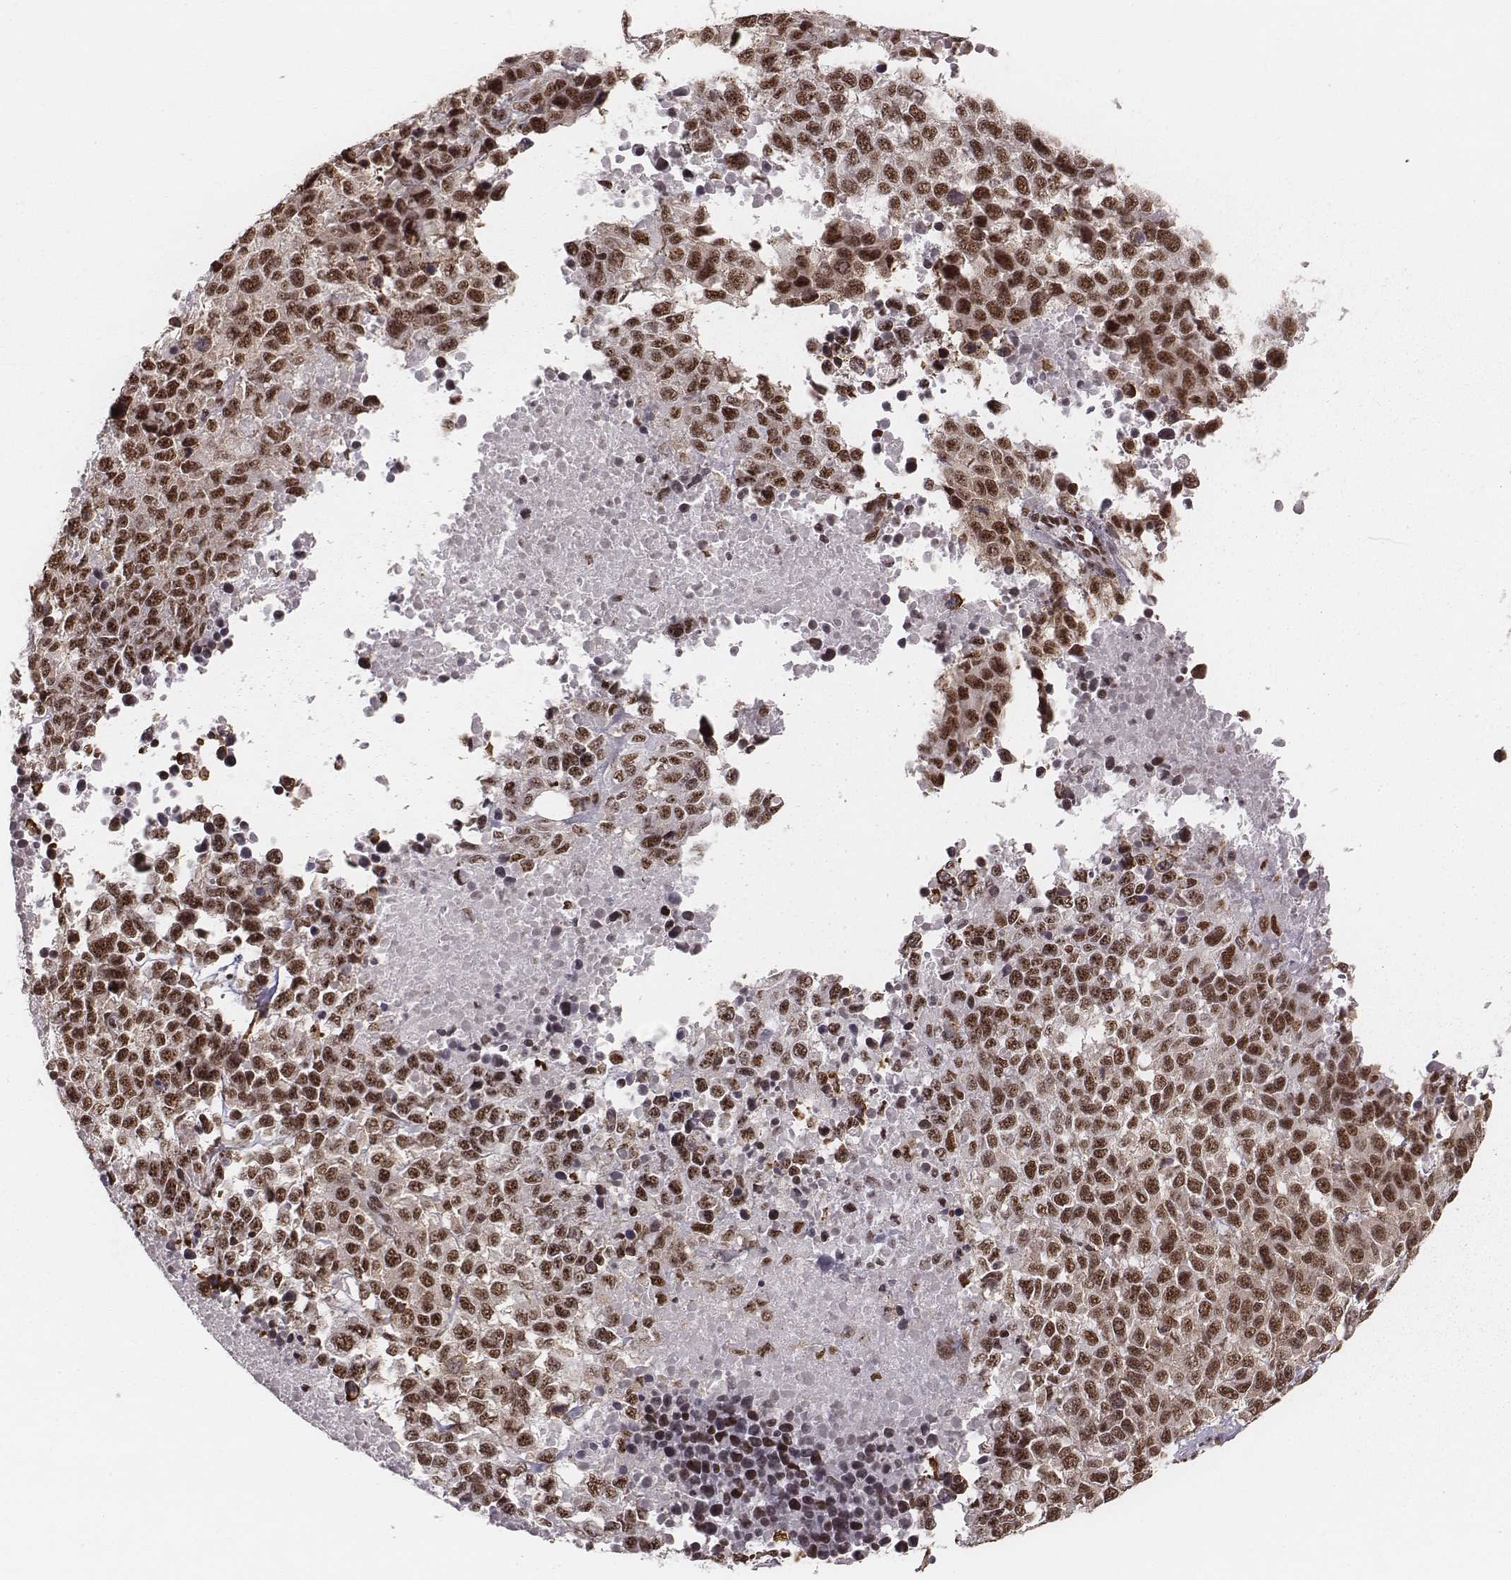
{"staining": {"intensity": "moderate", "quantity": ">75%", "location": "nuclear"}, "tissue": "melanoma", "cell_type": "Tumor cells", "image_type": "cancer", "snomed": [{"axis": "morphology", "description": "Malignant melanoma, Metastatic site"}, {"axis": "topography", "description": "Skin"}], "caption": "Protein staining demonstrates moderate nuclear positivity in approximately >75% of tumor cells in melanoma.", "gene": "LUC7L", "patient": {"sex": "male", "age": 84}}